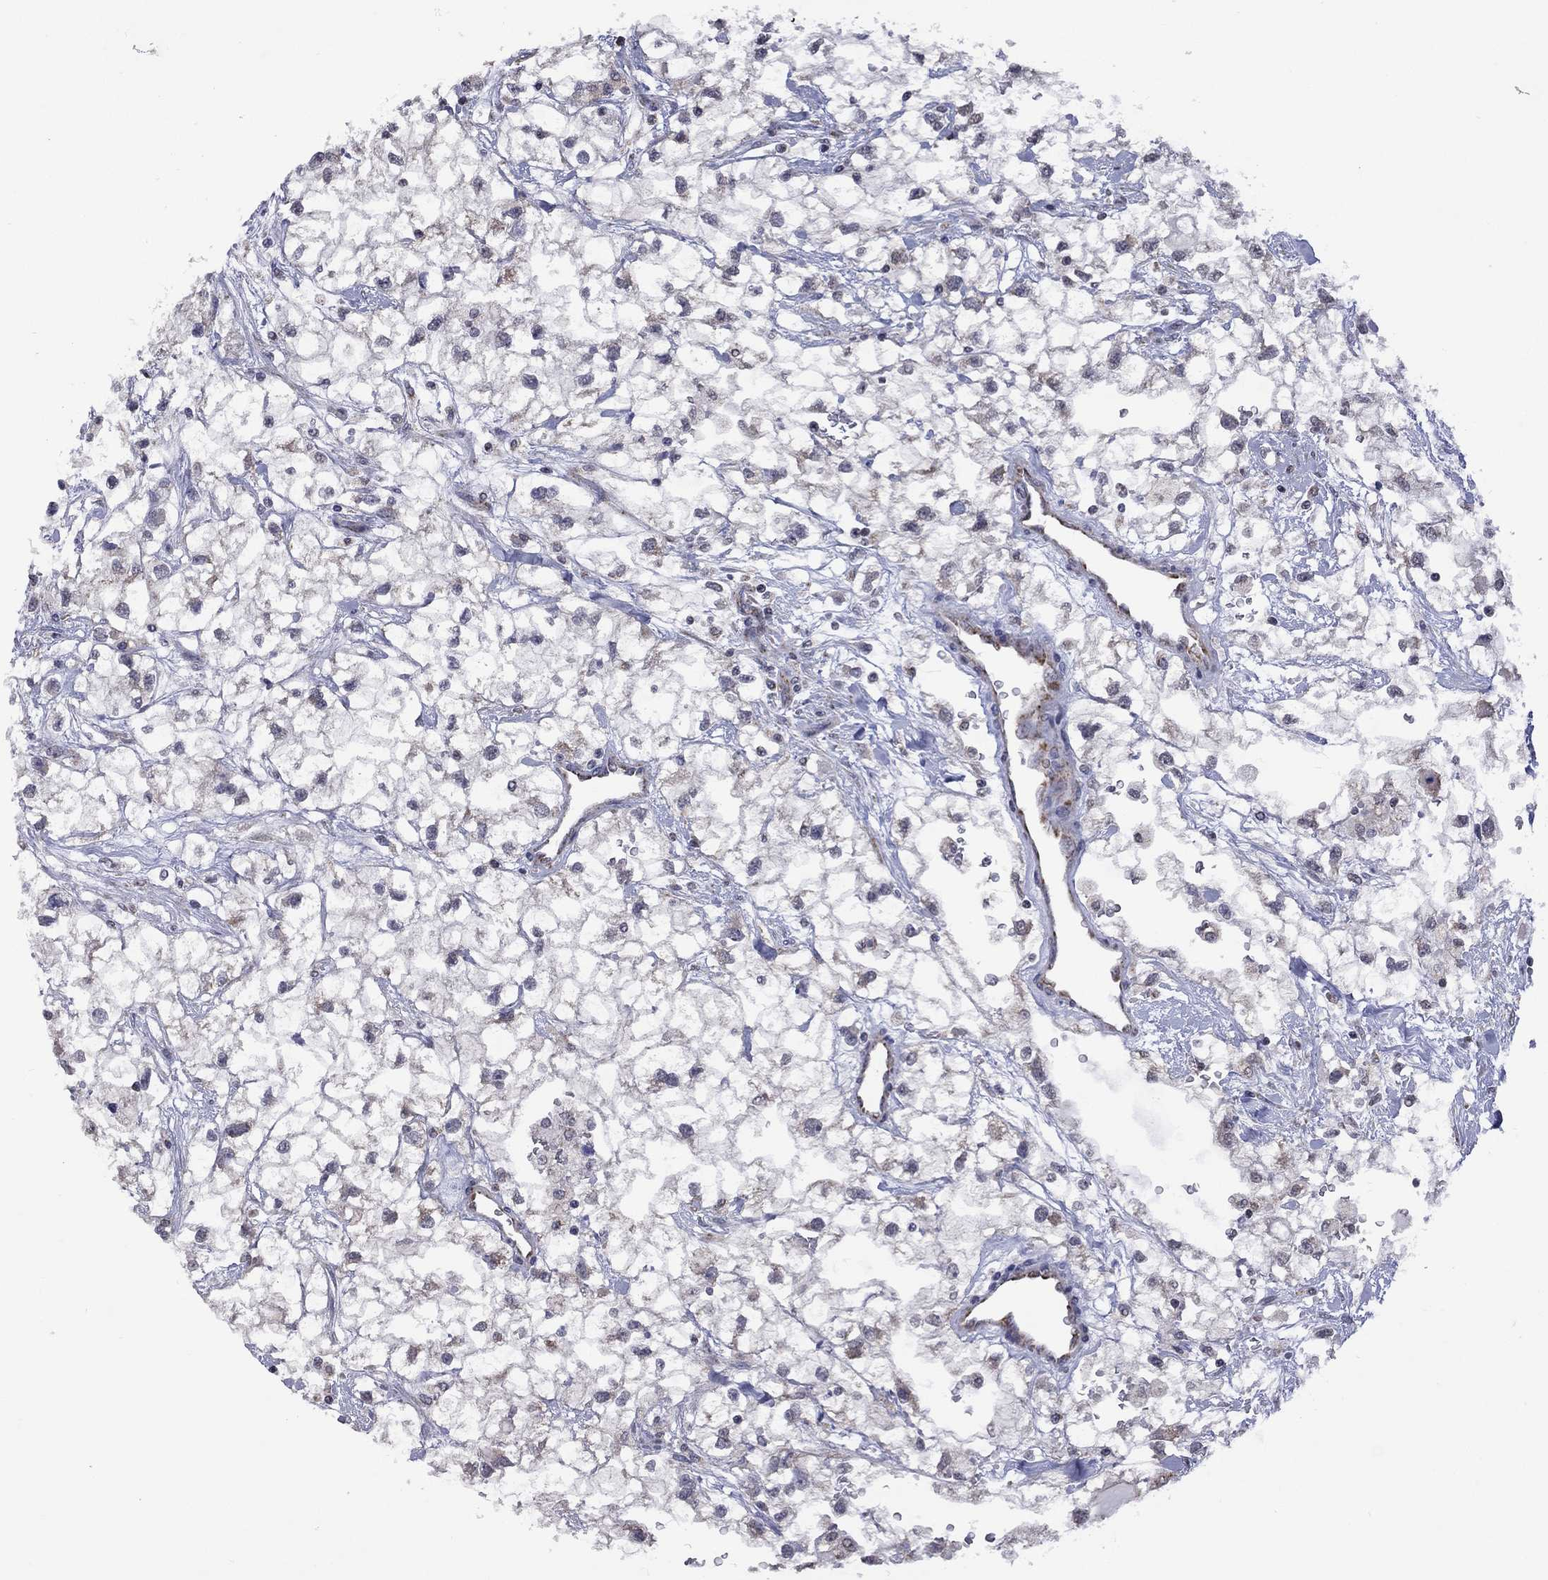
{"staining": {"intensity": "negative", "quantity": "none", "location": "none"}, "tissue": "renal cancer", "cell_type": "Tumor cells", "image_type": "cancer", "snomed": [{"axis": "morphology", "description": "Adenocarcinoma, NOS"}, {"axis": "topography", "description": "Kidney"}], "caption": "This histopathology image is of renal cancer (adenocarcinoma) stained with immunohistochemistry to label a protein in brown with the nuclei are counter-stained blue. There is no staining in tumor cells.", "gene": "NDUFB1", "patient": {"sex": "male", "age": 59}}